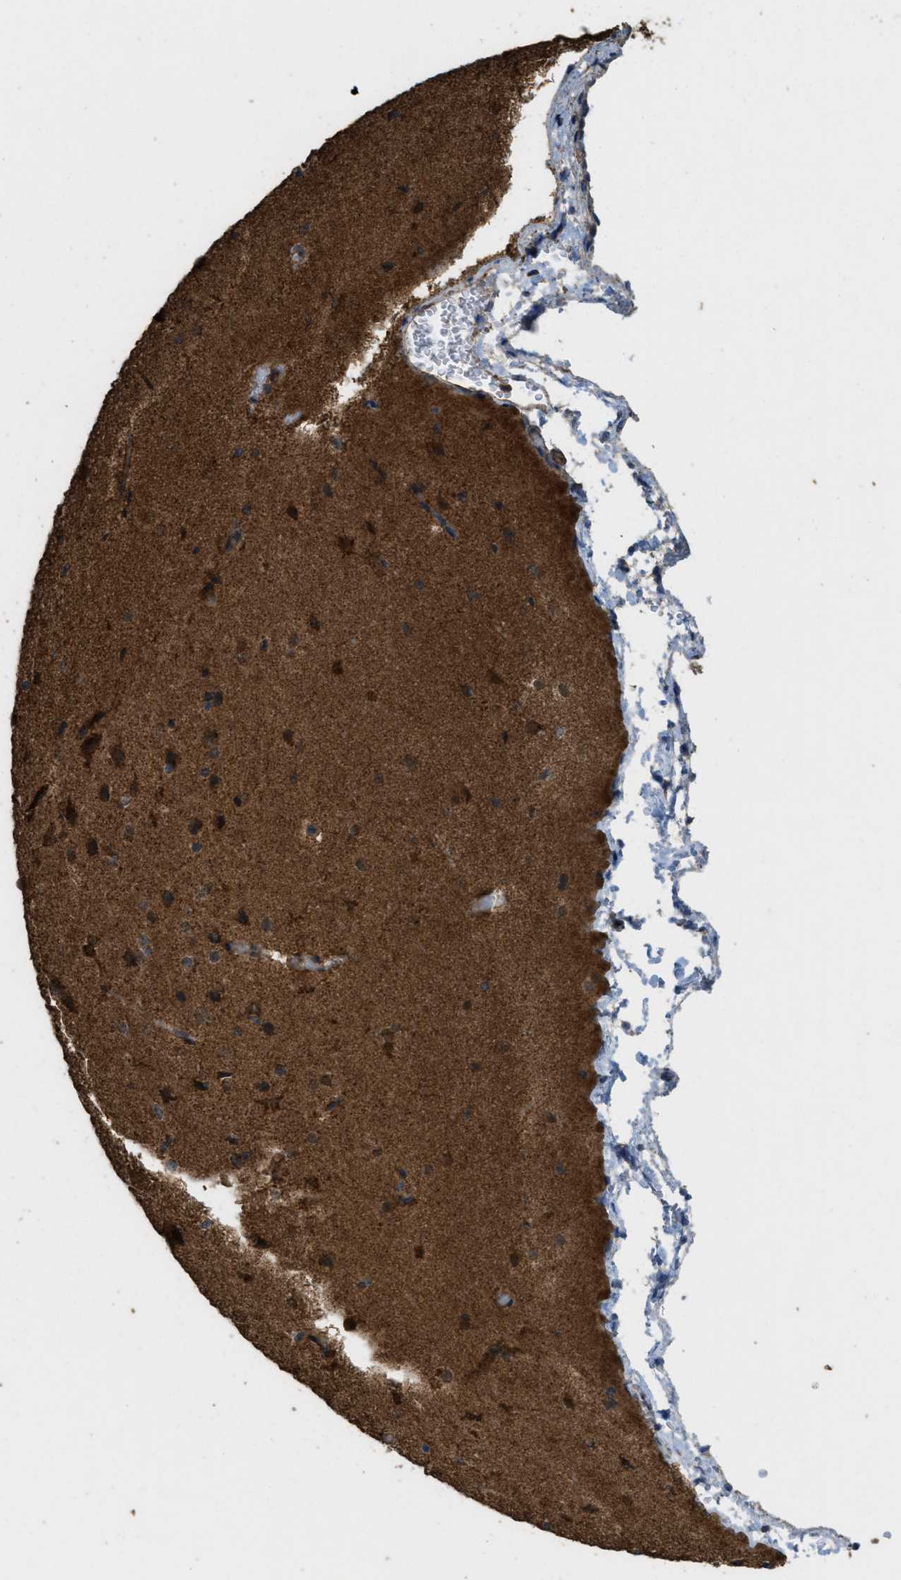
{"staining": {"intensity": "moderate", "quantity": "25%-75%", "location": "cytoplasmic/membranous"}, "tissue": "cerebral cortex", "cell_type": "Endothelial cells", "image_type": "normal", "snomed": [{"axis": "morphology", "description": "Normal tissue, NOS"}, {"axis": "morphology", "description": "Developmental malformation"}, {"axis": "topography", "description": "Cerebral cortex"}], "caption": "IHC of benign human cerebral cortex exhibits medium levels of moderate cytoplasmic/membranous positivity in approximately 25%-75% of endothelial cells.", "gene": "CTPS1", "patient": {"sex": "female", "age": 30}}